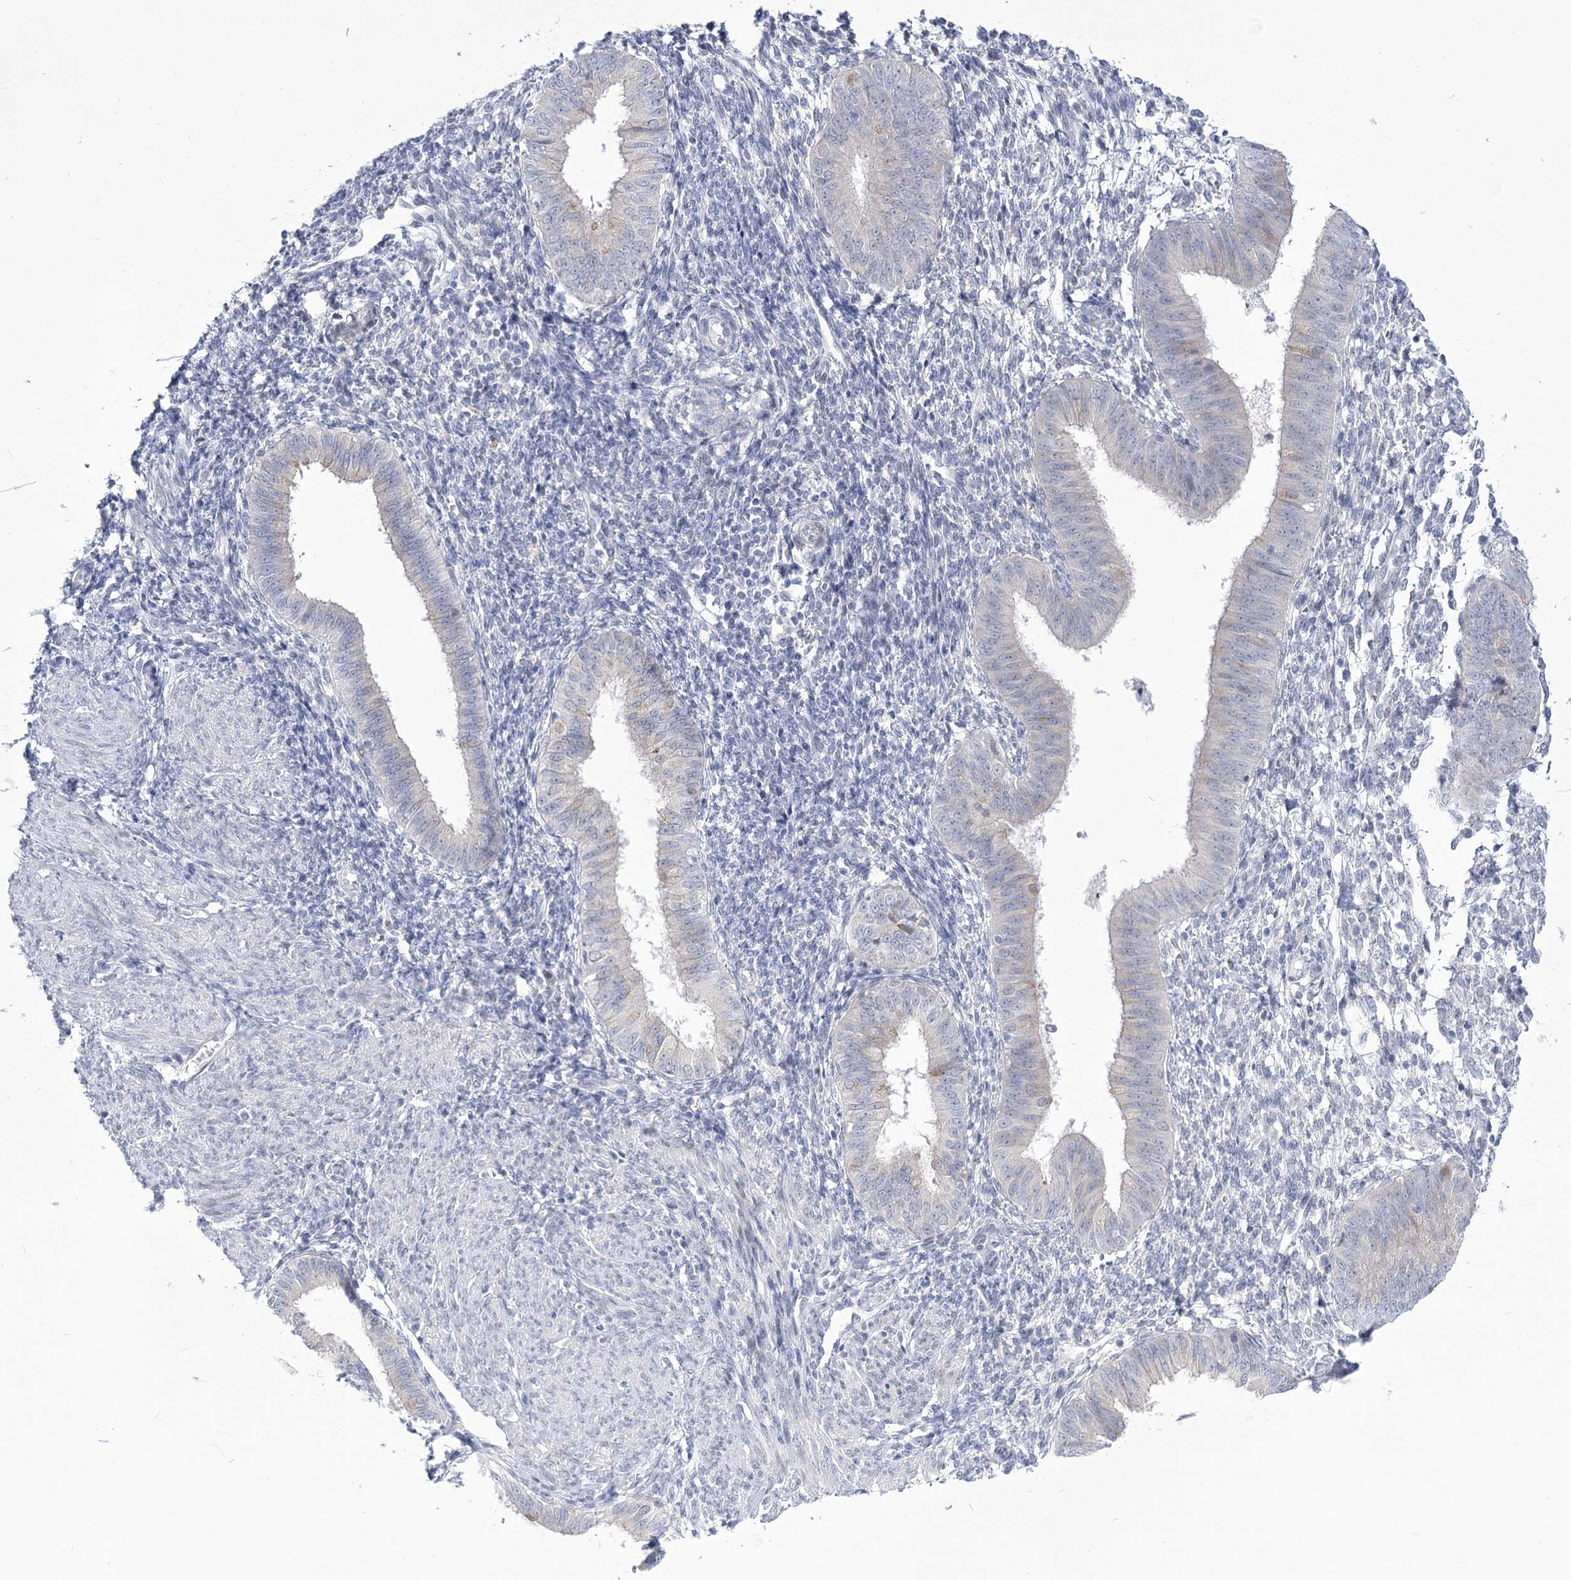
{"staining": {"intensity": "negative", "quantity": "none", "location": "none"}, "tissue": "endometrium", "cell_type": "Cells in endometrial stroma", "image_type": "normal", "snomed": [{"axis": "morphology", "description": "Normal tissue, NOS"}, {"axis": "topography", "description": "Uterus"}, {"axis": "topography", "description": "Endometrium"}], "caption": "Endometrium stained for a protein using IHC displays no staining cells in endometrial stroma.", "gene": "BEND7", "patient": {"sex": "female", "age": 48}}